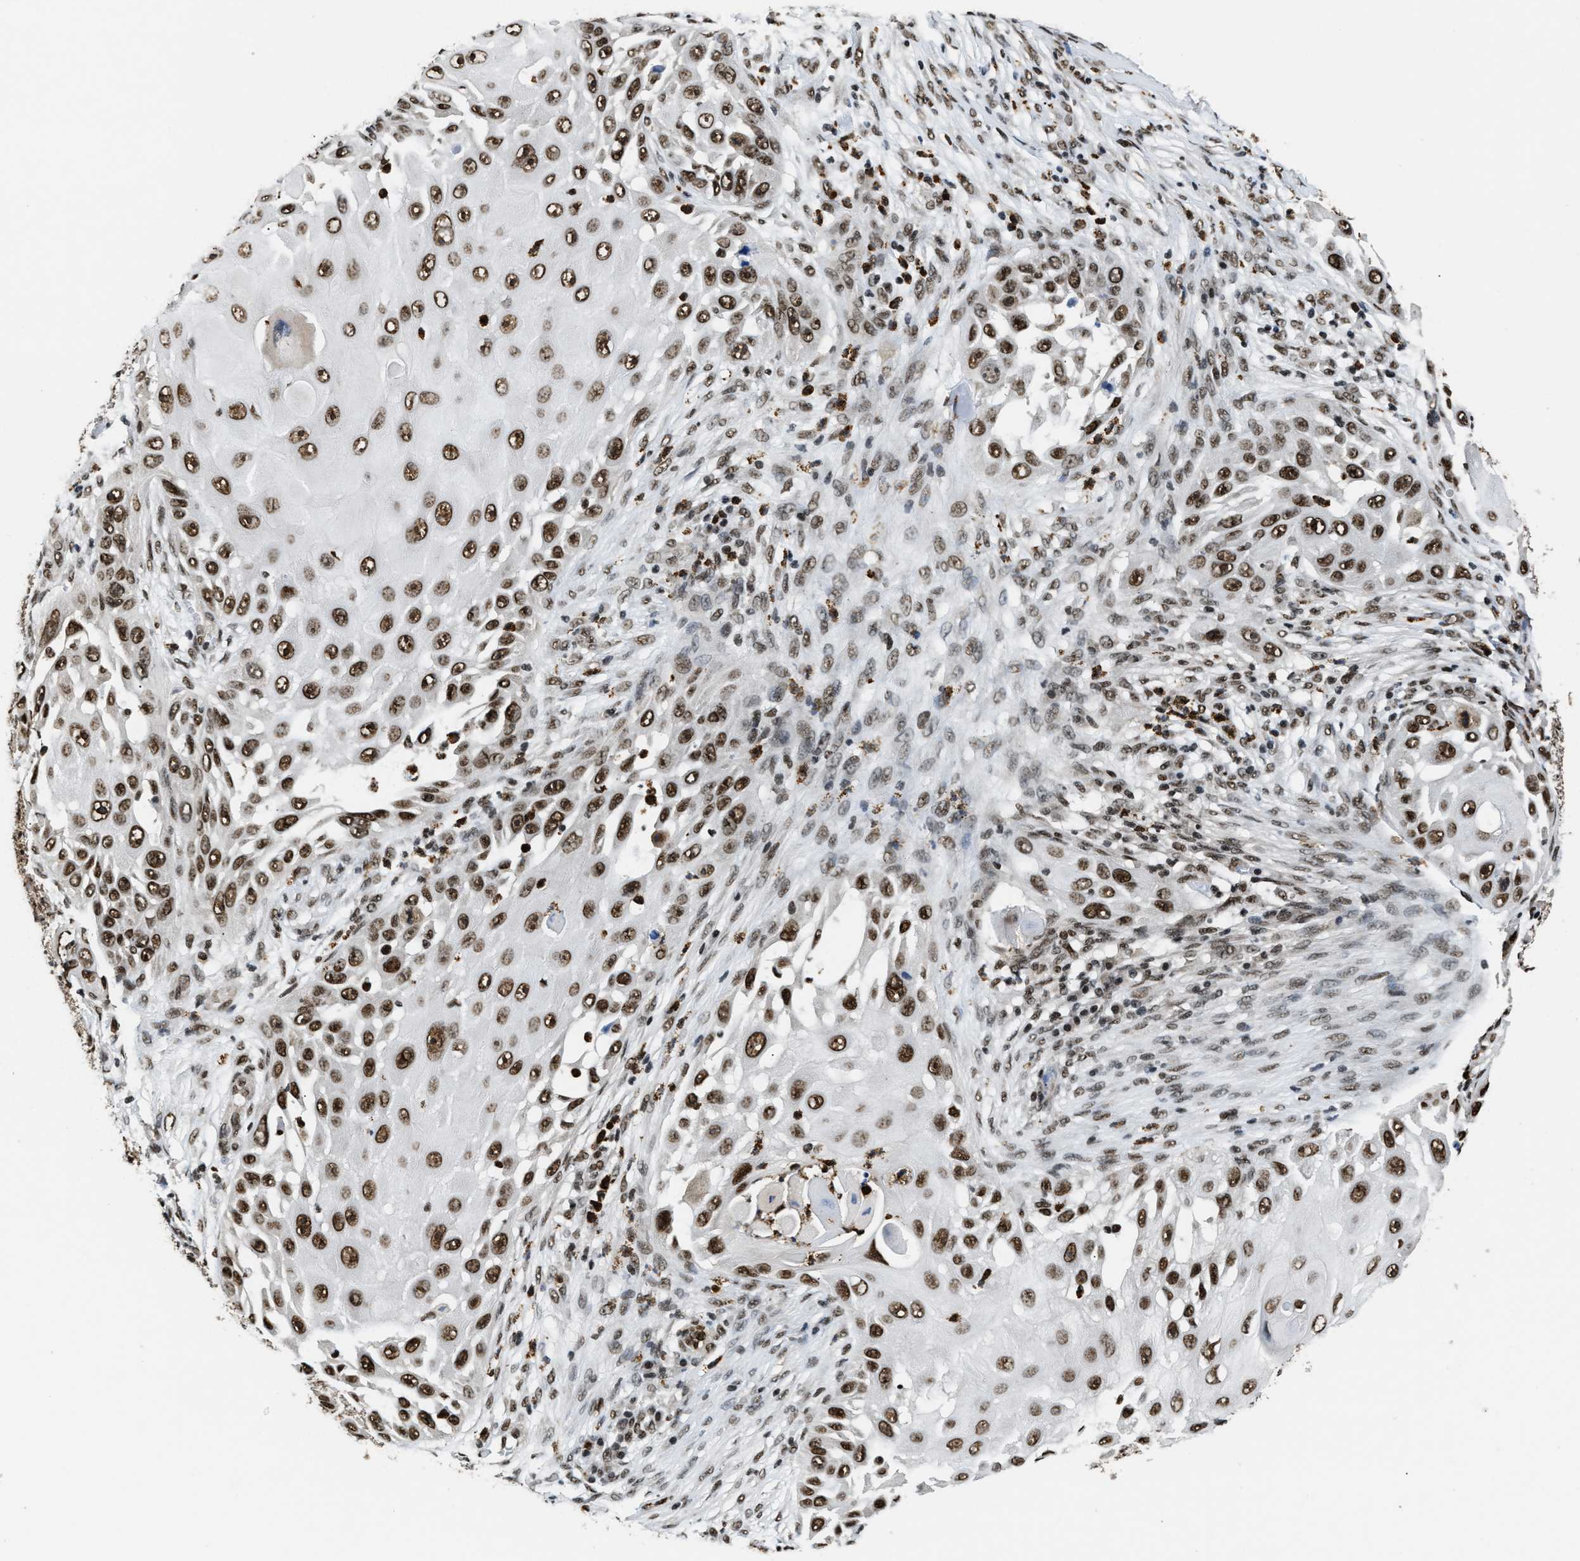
{"staining": {"intensity": "strong", "quantity": ">75%", "location": "nuclear"}, "tissue": "skin cancer", "cell_type": "Tumor cells", "image_type": "cancer", "snomed": [{"axis": "morphology", "description": "Squamous cell carcinoma, NOS"}, {"axis": "topography", "description": "Skin"}], "caption": "Skin squamous cell carcinoma tissue displays strong nuclear staining in approximately >75% of tumor cells (DAB IHC with brightfield microscopy, high magnification).", "gene": "CCNDBP1", "patient": {"sex": "female", "age": 44}}